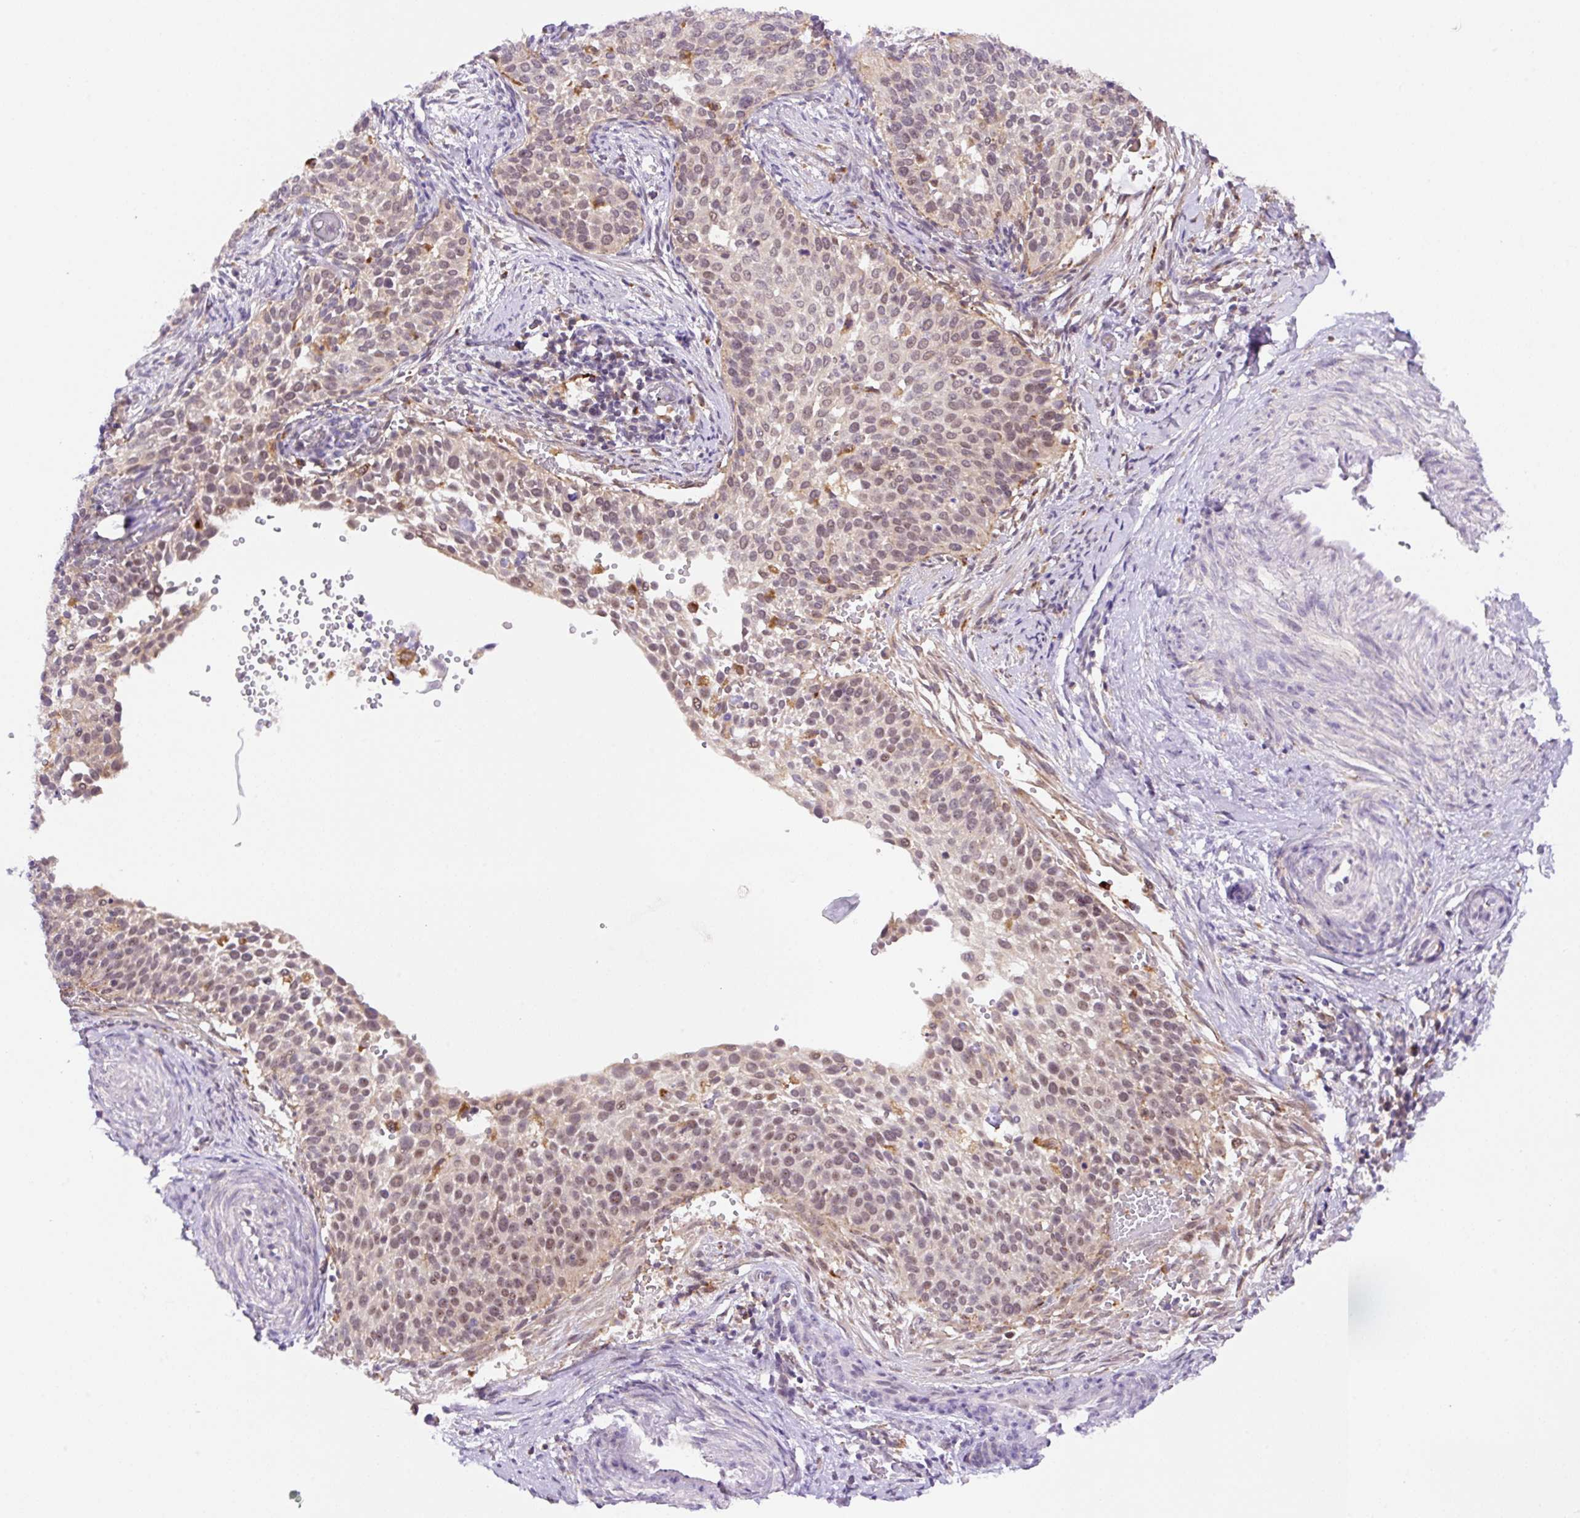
{"staining": {"intensity": "moderate", "quantity": "25%-75%", "location": "nuclear"}, "tissue": "cervical cancer", "cell_type": "Tumor cells", "image_type": "cancer", "snomed": [{"axis": "morphology", "description": "Squamous cell carcinoma, NOS"}, {"axis": "topography", "description": "Cervix"}], "caption": "IHC staining of cervical cancer (squamous cell carcinoma), which shows medium levels of moderate nuclear expression in about 25%-75% of tumor cells indicating moderate nuclear protein expression. The staining was performed using DAB (3,3'-diaminobenzidine) (brown) for protein detection and nuclei were counterstained in hematoxylin (blue).", "gene": "CEBPZOS", "patient": {"sex": "female", "age": 44}}